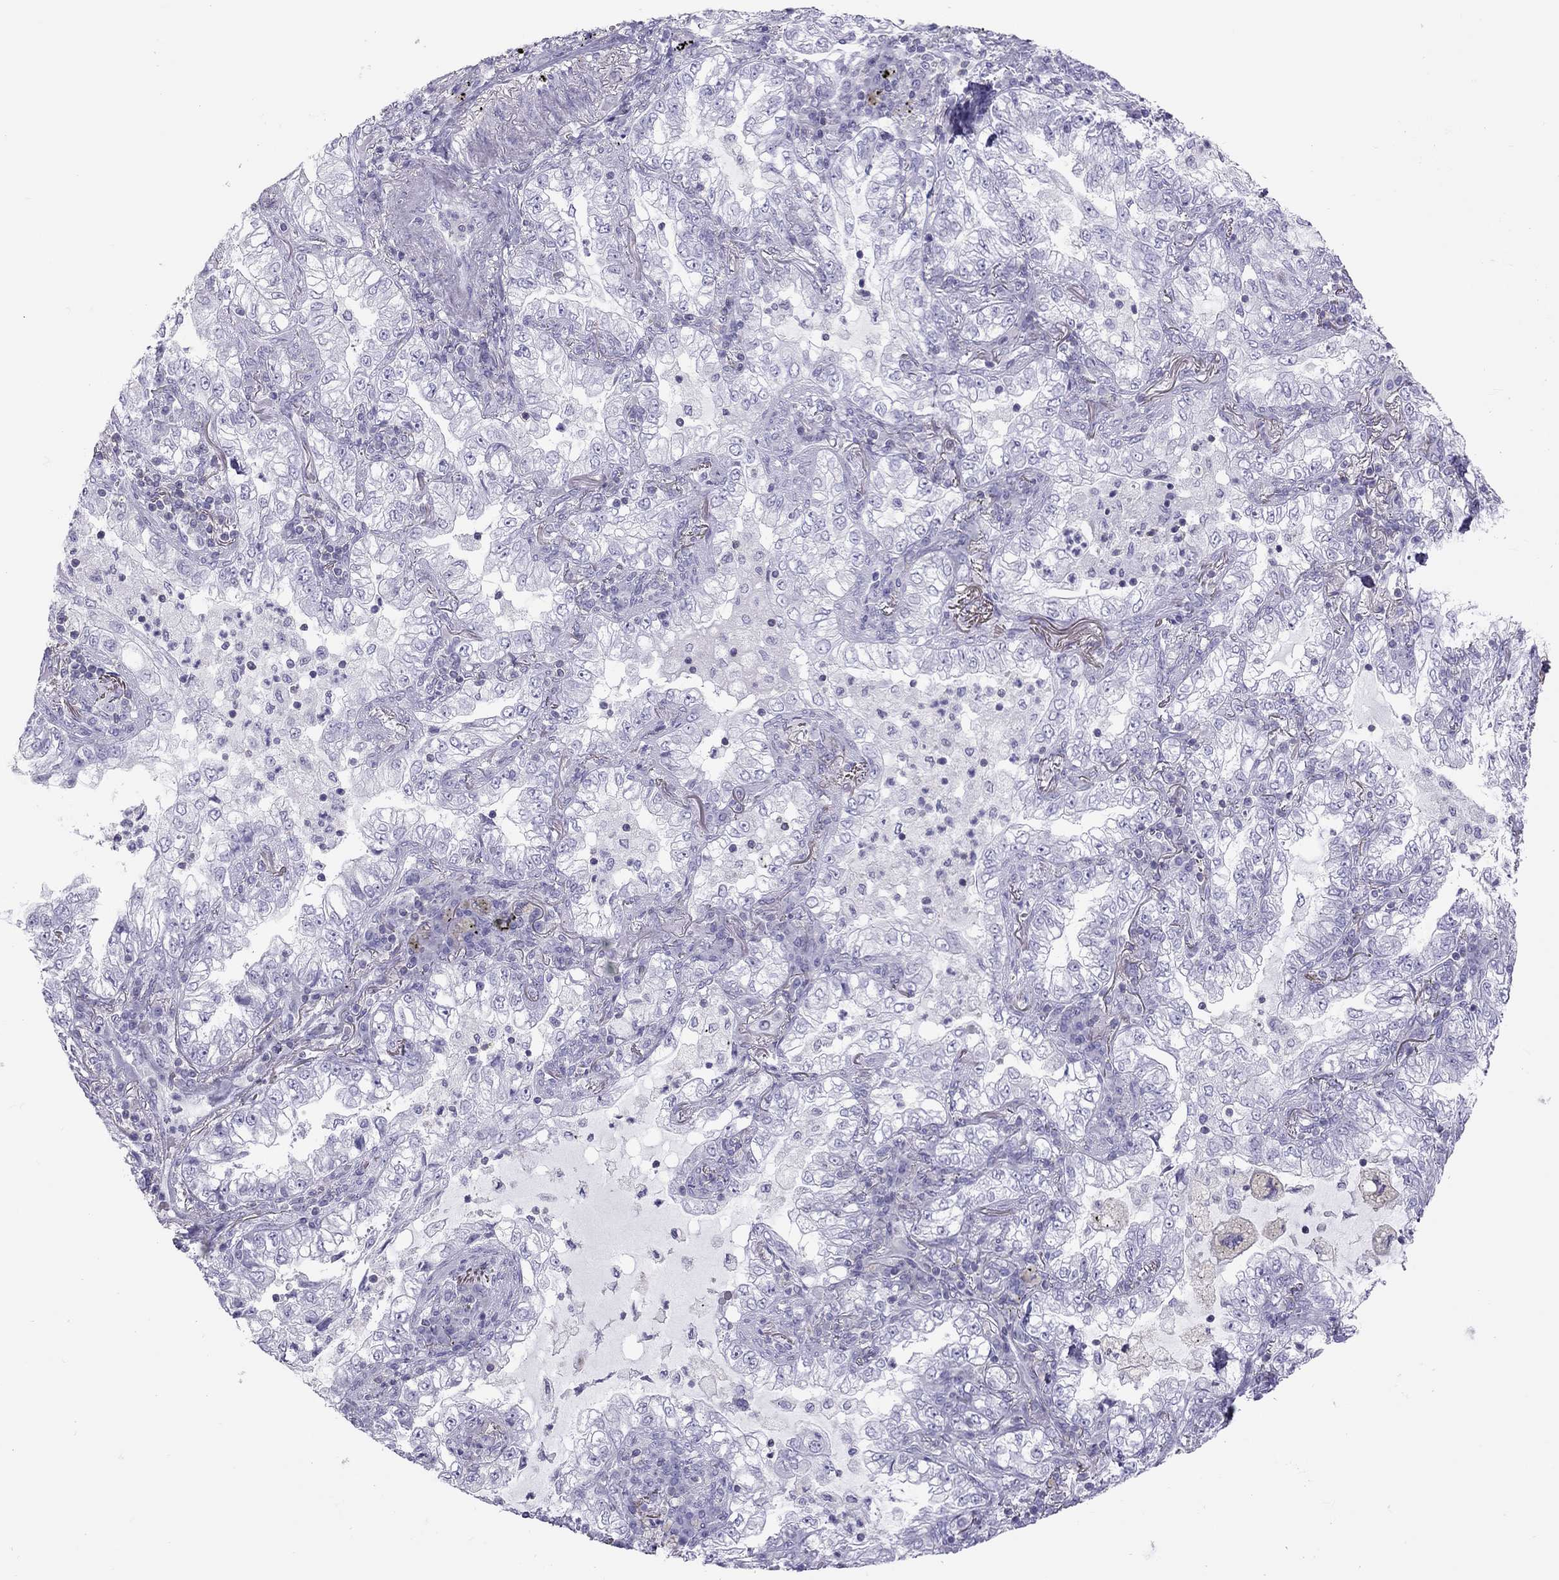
{"staining": {"intensity": "negative", "quantity": "none", "location": "none"}, "tissue": "lung cancer", "cell_type": "Tumor cells", "image_type": "cancer", "snomed": [{"axis": "morphology", "description": "Adenocarcinoma, NOS"}, {"axis": "topography", "description": "Lung"}], "caption": "Immunohistochemistry histopathology image of human adenocarcinoma (lung) stained for a protein (brown), which displays no expression in tumor cells.", "gene": "STAG3", "patient": {"sex": "female", "age": 73}}